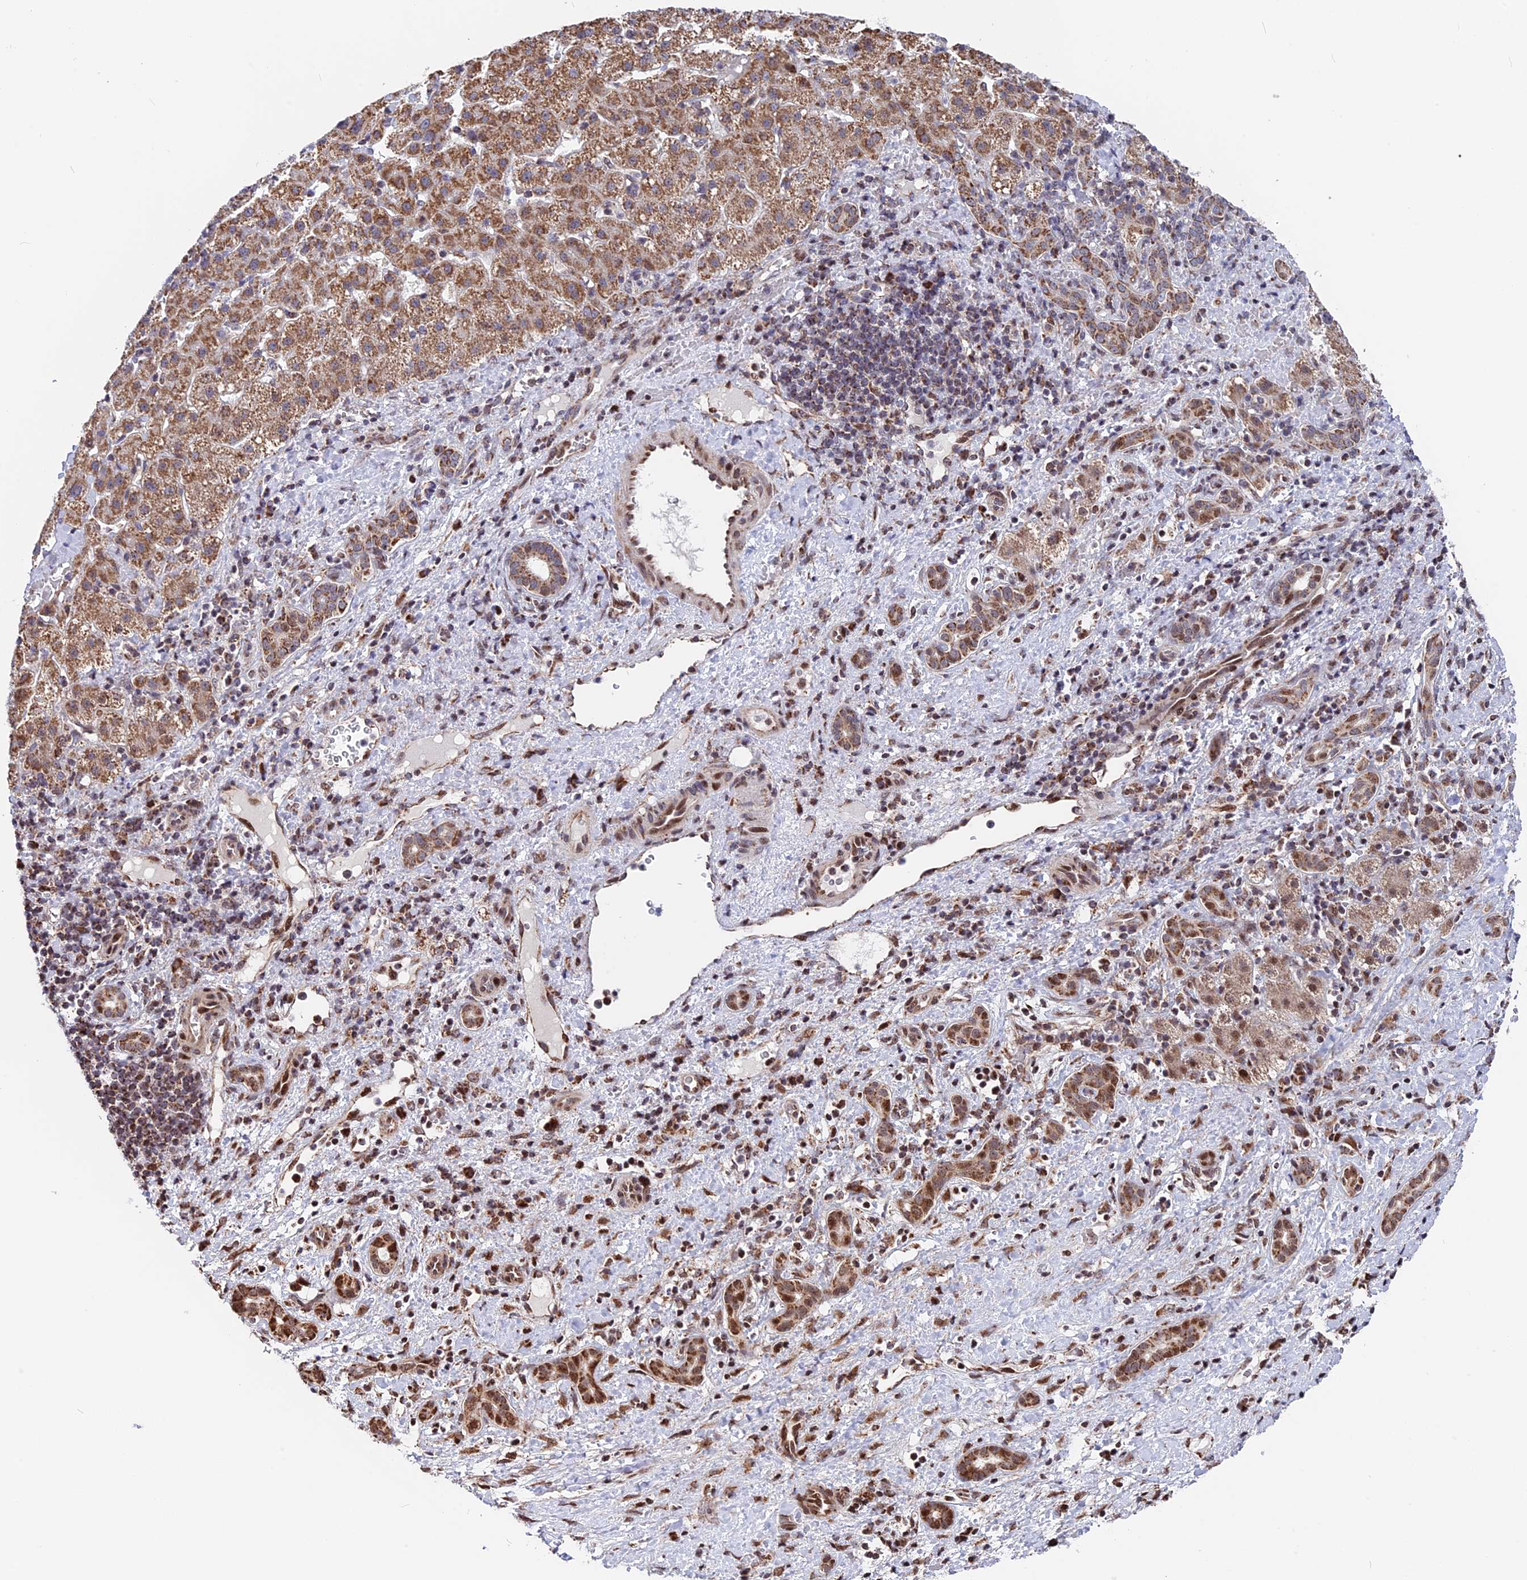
{"staining": {"intensity": "strong", "quantity": ">75%", "location": "cytoplasmic/membranous,nuclear"}, "tissue": "liver cancer", "cell_type": "Tumor cells", "image_type": "cancer", "snomed": [{"axis": "morphology", "description": "Normal tissue, NOS"}, {"axis": "morphology", "description": "Carcinoma, Hepatocellular, NOS"}, {"axis": "topography", "description": "Liver"}], "caption": "Protein expression analysis of human liver cancer reveals strong cytoplasmic/membranous and nuclear staining in approximately >75% of tumor cells.", "gene": "FAM174C", "patient": {"sex": "male", "age": 57}}